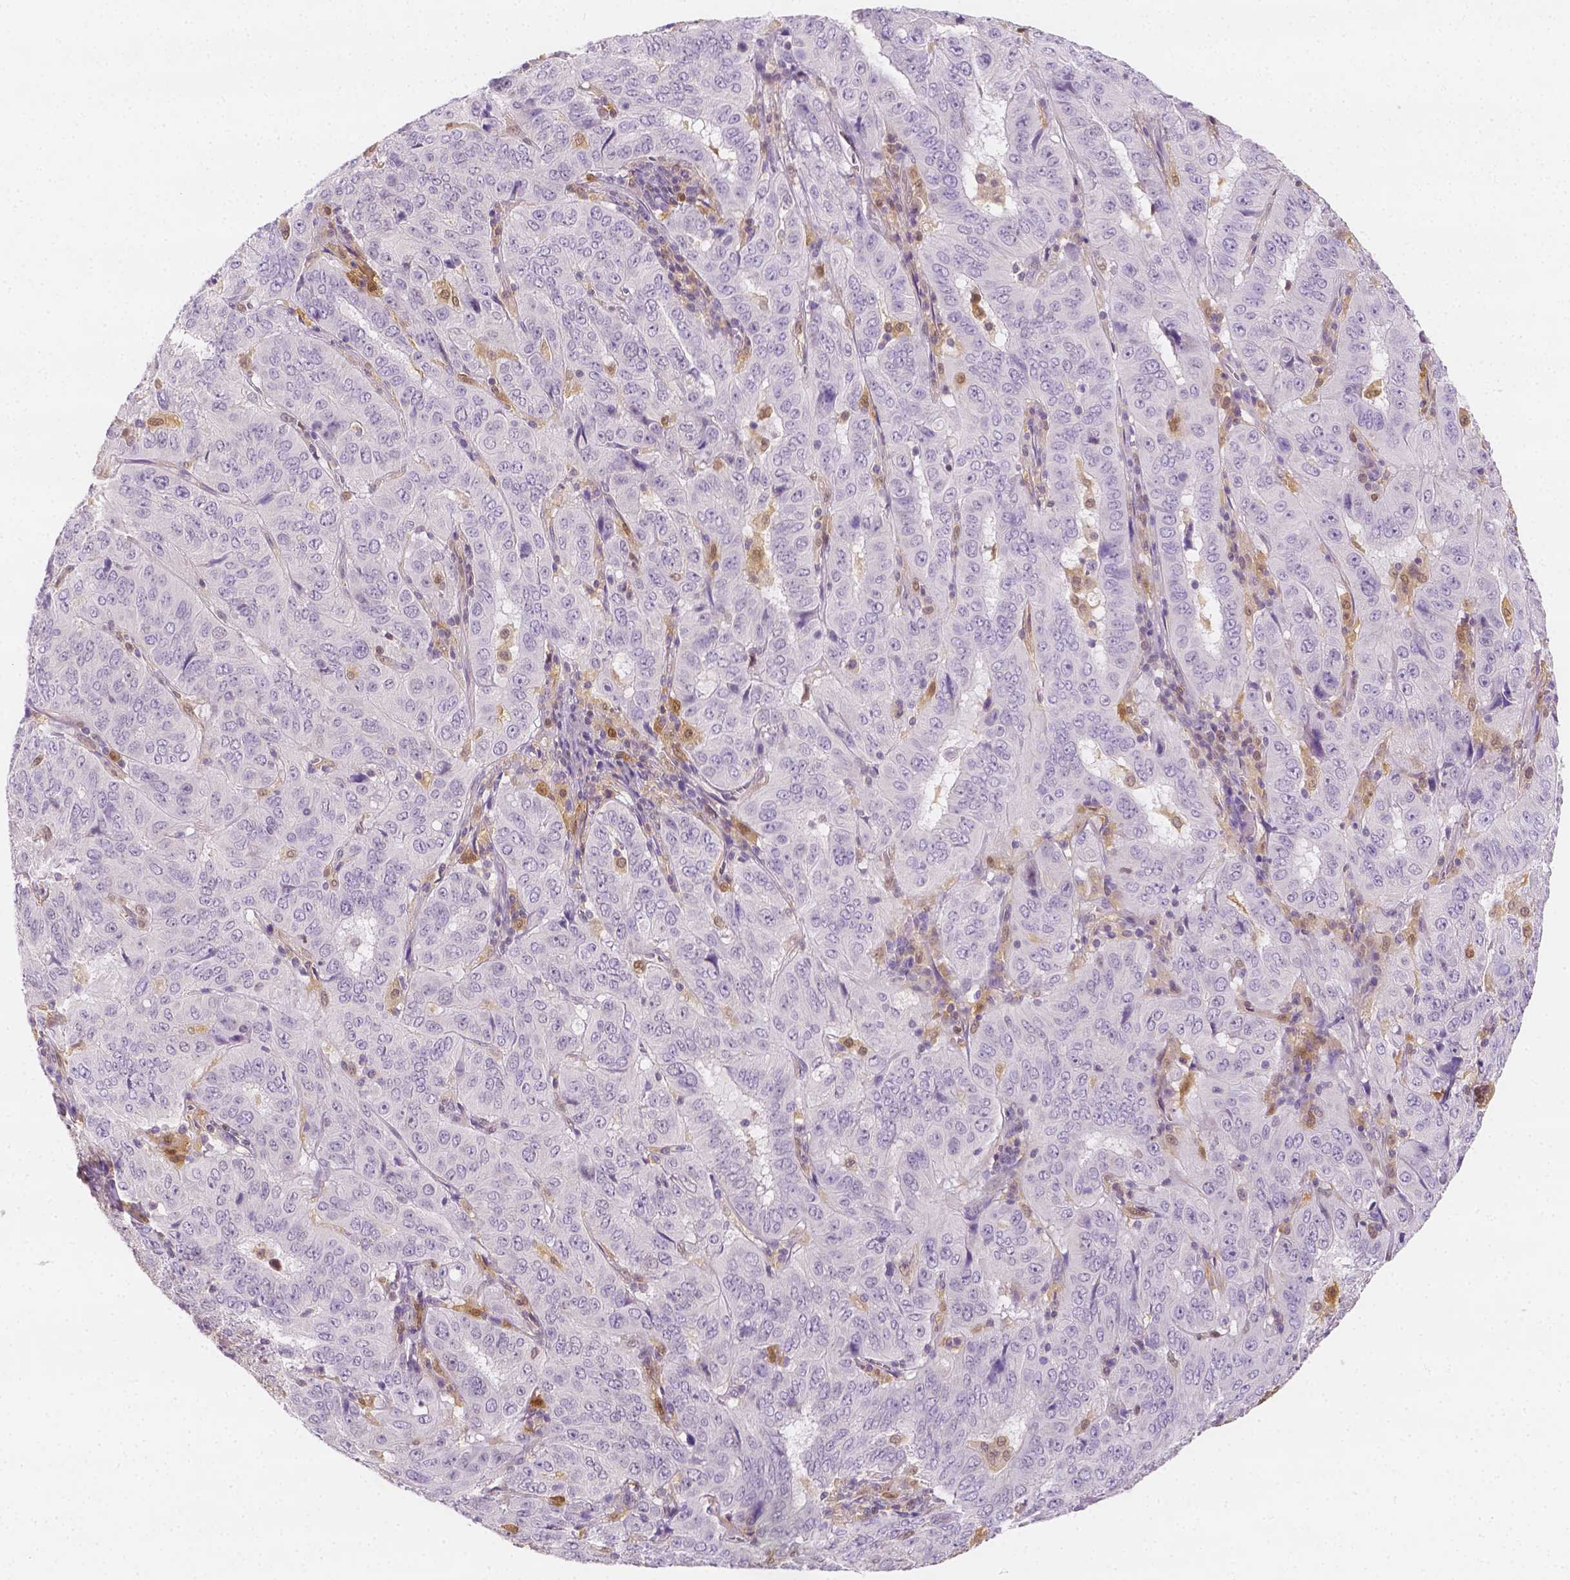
{"staining": {"intensity": "negative", "quantity": "none", "location": "none"}, "tissue": "pancreatic cancer", "cell_type": "Tumor cells", "image_type": "cancer", "snomed": [{"axis": "morphology", "description": "Adenocarcinoma, NOS"}, {"axis": "topography", "description": "Pancreas"}], "caption": "Adenocarcinoma (pancreatic) was stained to show a protein in brown. There is no significant staining in tumor cells. (Brightfield microscopy of DAB (3,3'-diaminobenzidine) immunohistochemistry at high magnification).", "gene": "SGTB", "patient": {"sex": "male", "age": 63}}